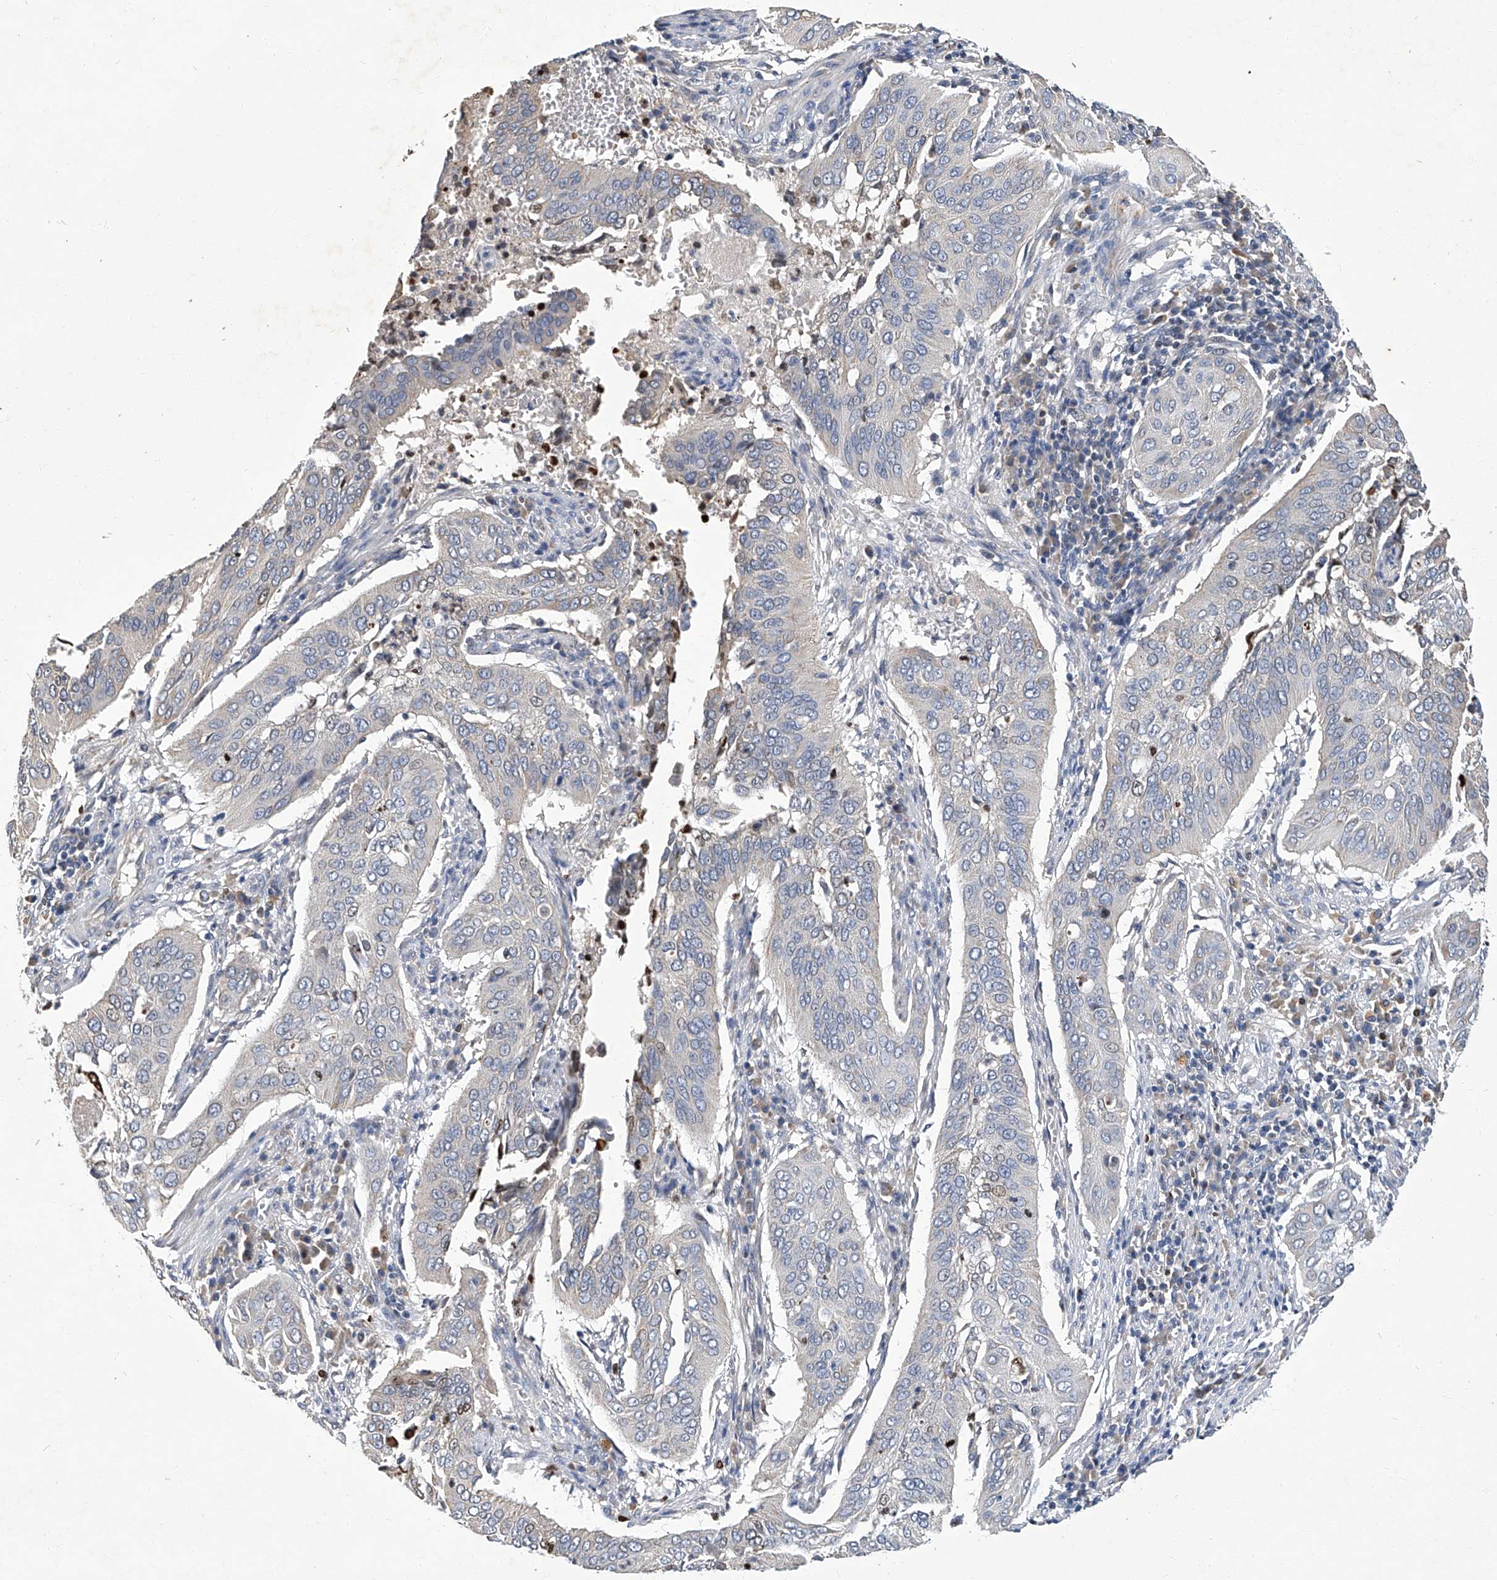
{"staining": {"intensity": "negative", "quantity": "none", "location": "none"}, "tissue": "cervical cancer", "cell_type": "Tumor cells", "image_type": "cancer", "snomed": [{"axis": "morphology", "description": "Squamous cell carcinoma, NOS"}, {"axis": "topography", "description": "Cervix"}], "caption": "Tumor cells are negative for brown protein staining in cervical squamous cell carcinoma. (DAB (3,3'-diaminobenzidine) immunohistochemistry (IHC), high magnification).", "gene": "TGFBR1", "patient": {"sex": "female", "age": 39}}